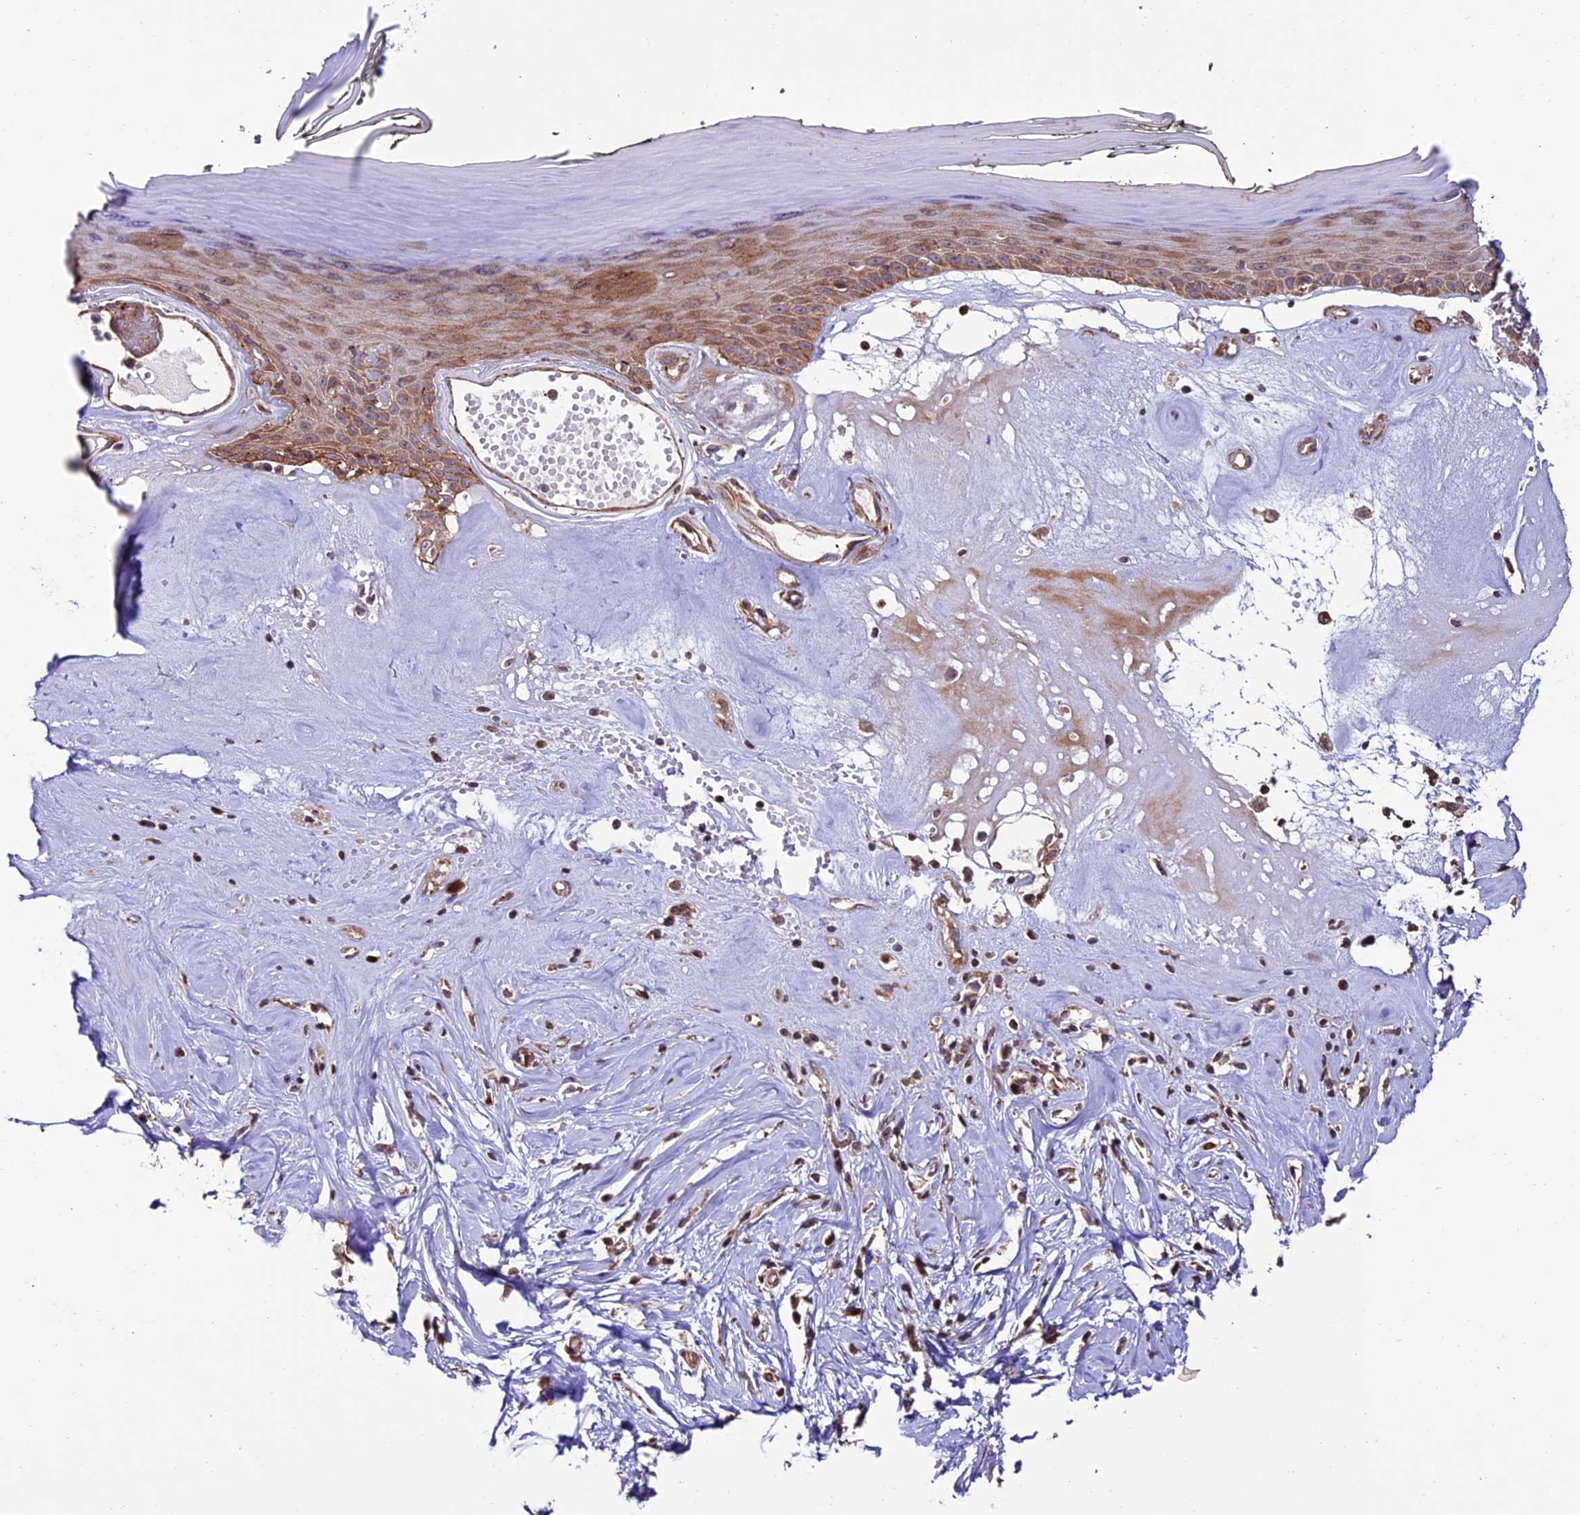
{"staining": {"intensity": "moderate", "quantity": "25%-75%", "location": "cytoplasmic/membranous"}, "tissue": "skin", "cell_type": "Epidermal cells", "image_type": "normal", "snomed": [{"axis": "morphology", "description": "Normal tissue, NOS"}, {"axis": "morphology", "description": "Inflammation, NOS"}, {"axis": "topography", "description": "Vulva"}], "caption": "Skin stained with a brown dye shows moderate cytoplasmic/membranous positive expression in about 25%-75% of epidermal cells.", "gene": "TNIP3", "patient": {"sex": "female", "age": 84}}